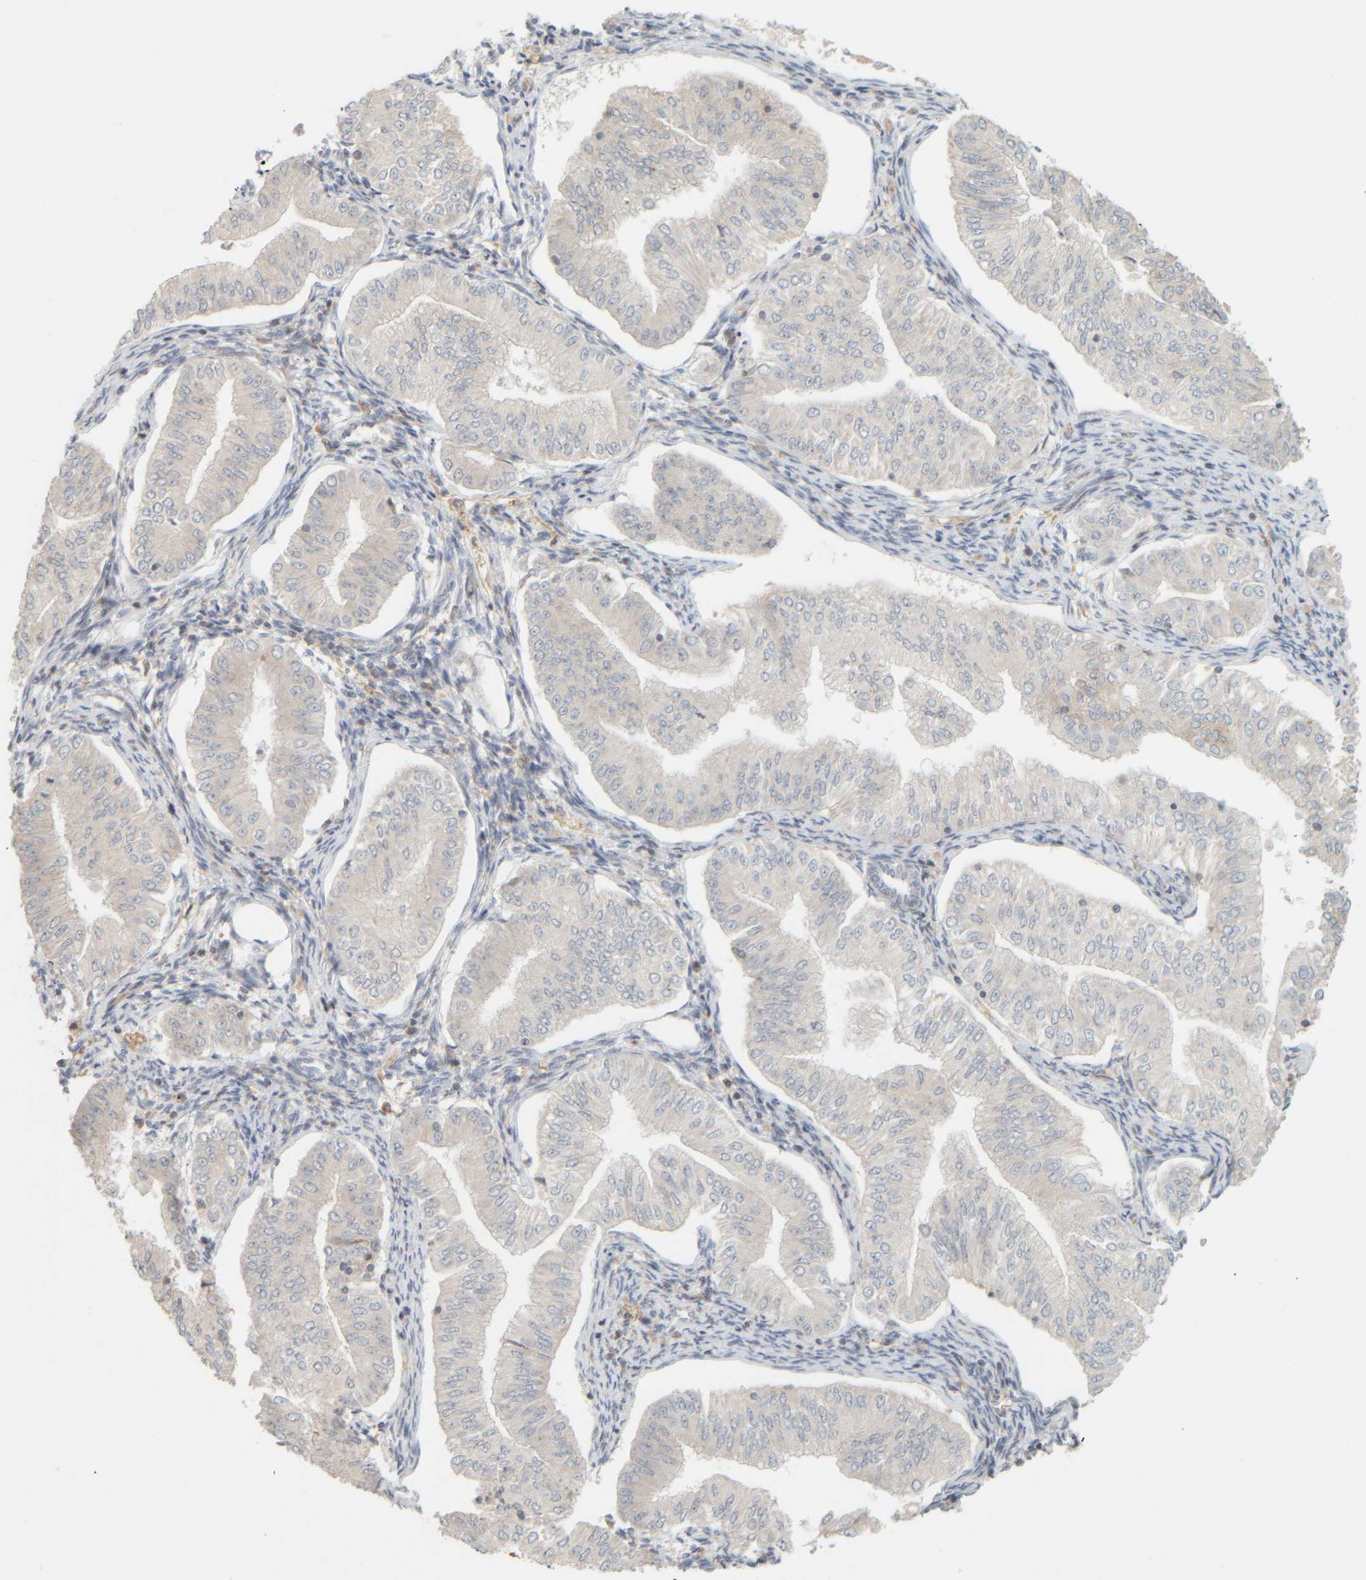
{"staining": {"intensity": "negative", "quantity": "none", "location": "none"}, "tissue": "endometrial cancer", "cell_type": "Tumor cells", "image_type": "cancer", "snomed": [{"axis": "morphology", "description": "Normal tissue, NOS"}, {"axis": "morphology", "description": "Adenocarcinoma, NOS"}, {"axis": "topography", "description": "Endometrium"}], "caption": "Human endometrial cancer stained for a protein using IHC demonstrates no staining in tumor cells.", "gene": "PTGES3L-AARSD1", "patient": {"sex": "female", "age": 53}}